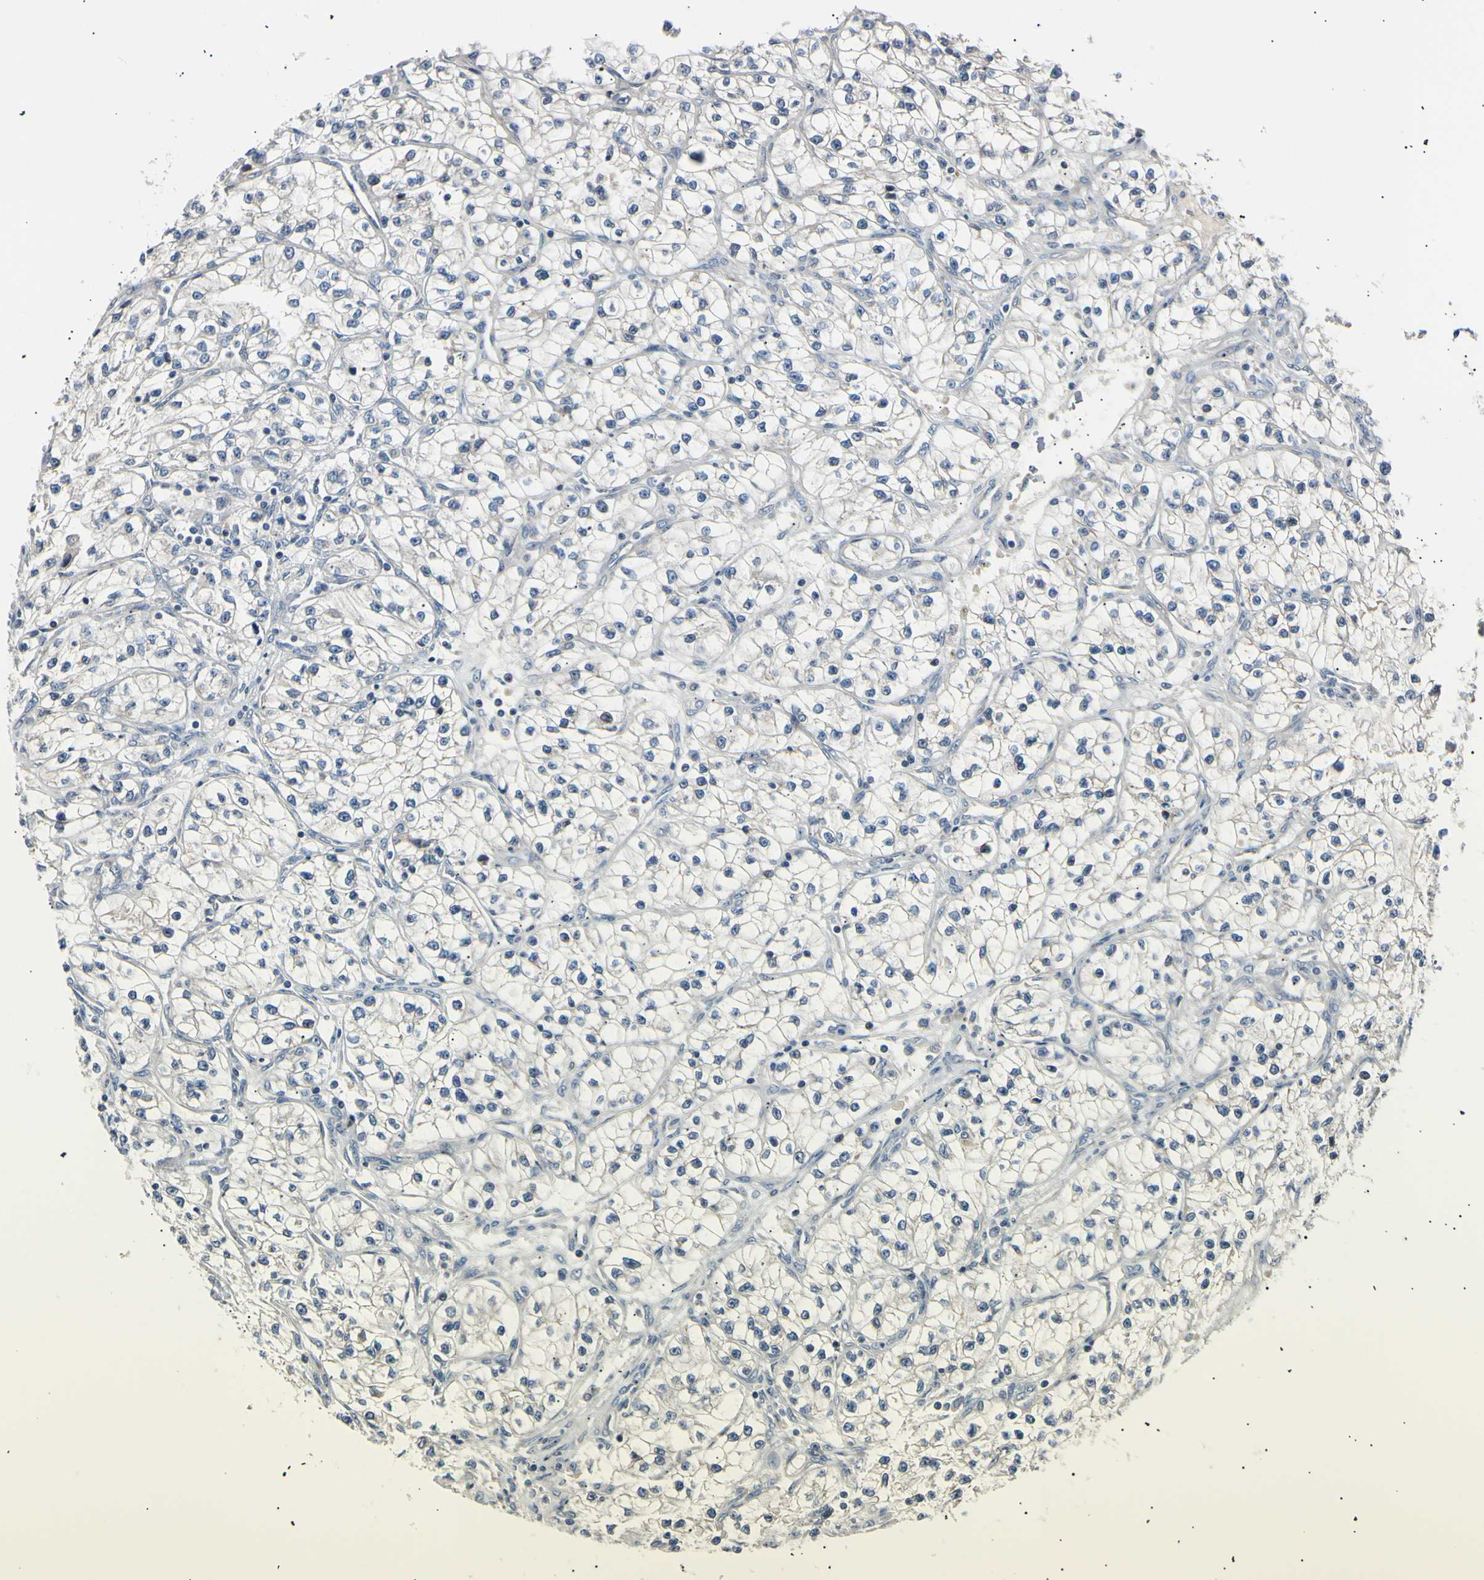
{"staining": {"intensity": "negative", "quantity": "none", "location": "none"}, "tissue": "renal cancer", "cell_type": "Tumor cells", "image_type": "cancer", "snomed": [{"axis": "morphology", "description": "Adenocarcinoma, NOS"}, {"axis": "topography", "description": "Kidney"}], "caption": "Immunohistochemistry photomicrograph of renal cancer (adenocarcinoma) stained for a protein (brown), which reveals no positivity in tumor cells.", "gene": "ITGA6", "patient": {"sex": "female", "age": 57}}